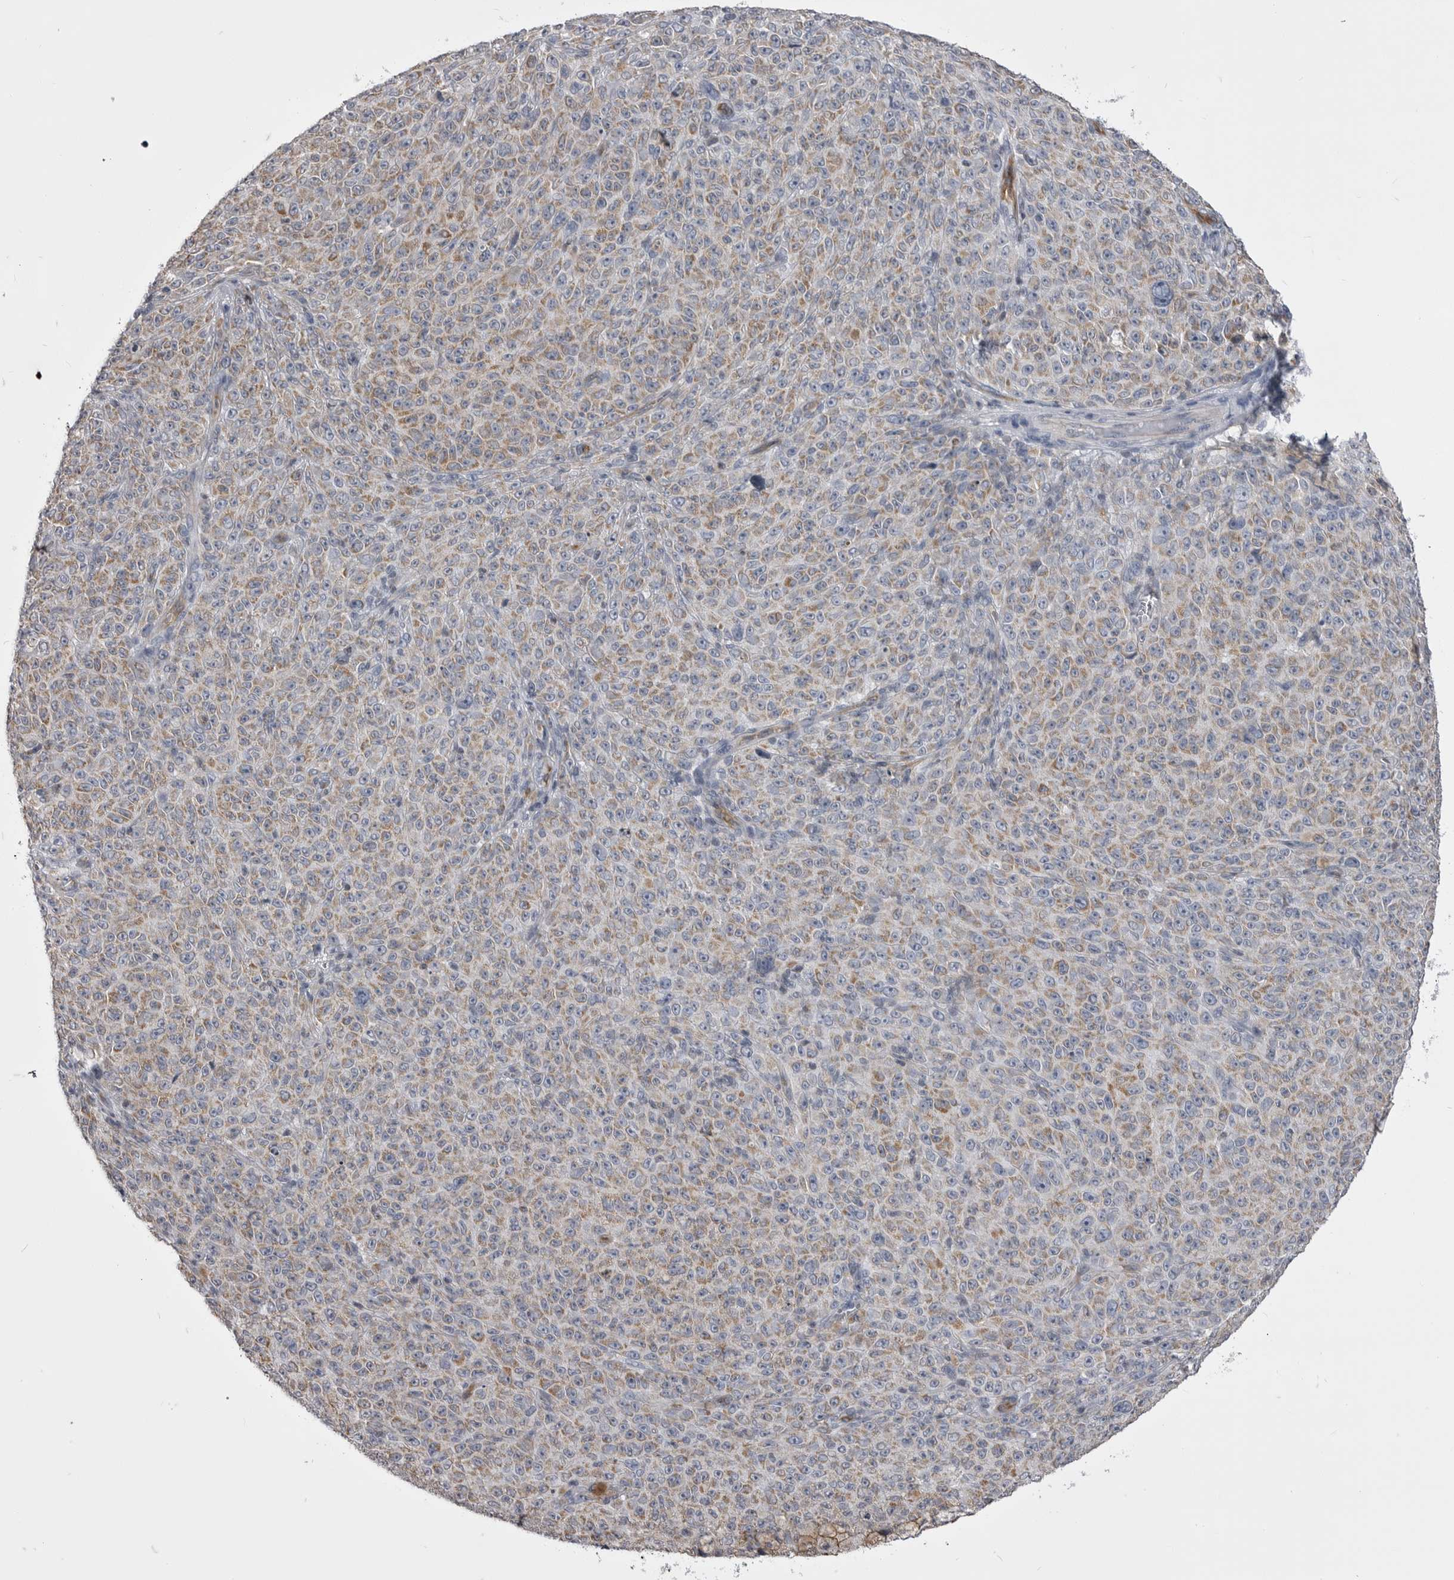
{"staining": {"intensity": "moderate", "quantity": ">75%", "location": "cytoplasmic/membranous"}, "tissue": "melanoma", "cell_type": "Tumor cells", "image_type": "cancer", "snomed": [{"axis": "morphology", "description": "Malignant melanoma, NOS"}, {"axis": "topography", "description": "Skin"}], "caption": "Human malignant melanoma stained with a protein marker exhibits moderate staining in tumor cells.", "gene": "OPLAH", "patient": {"sex": "female", "age": 82}}